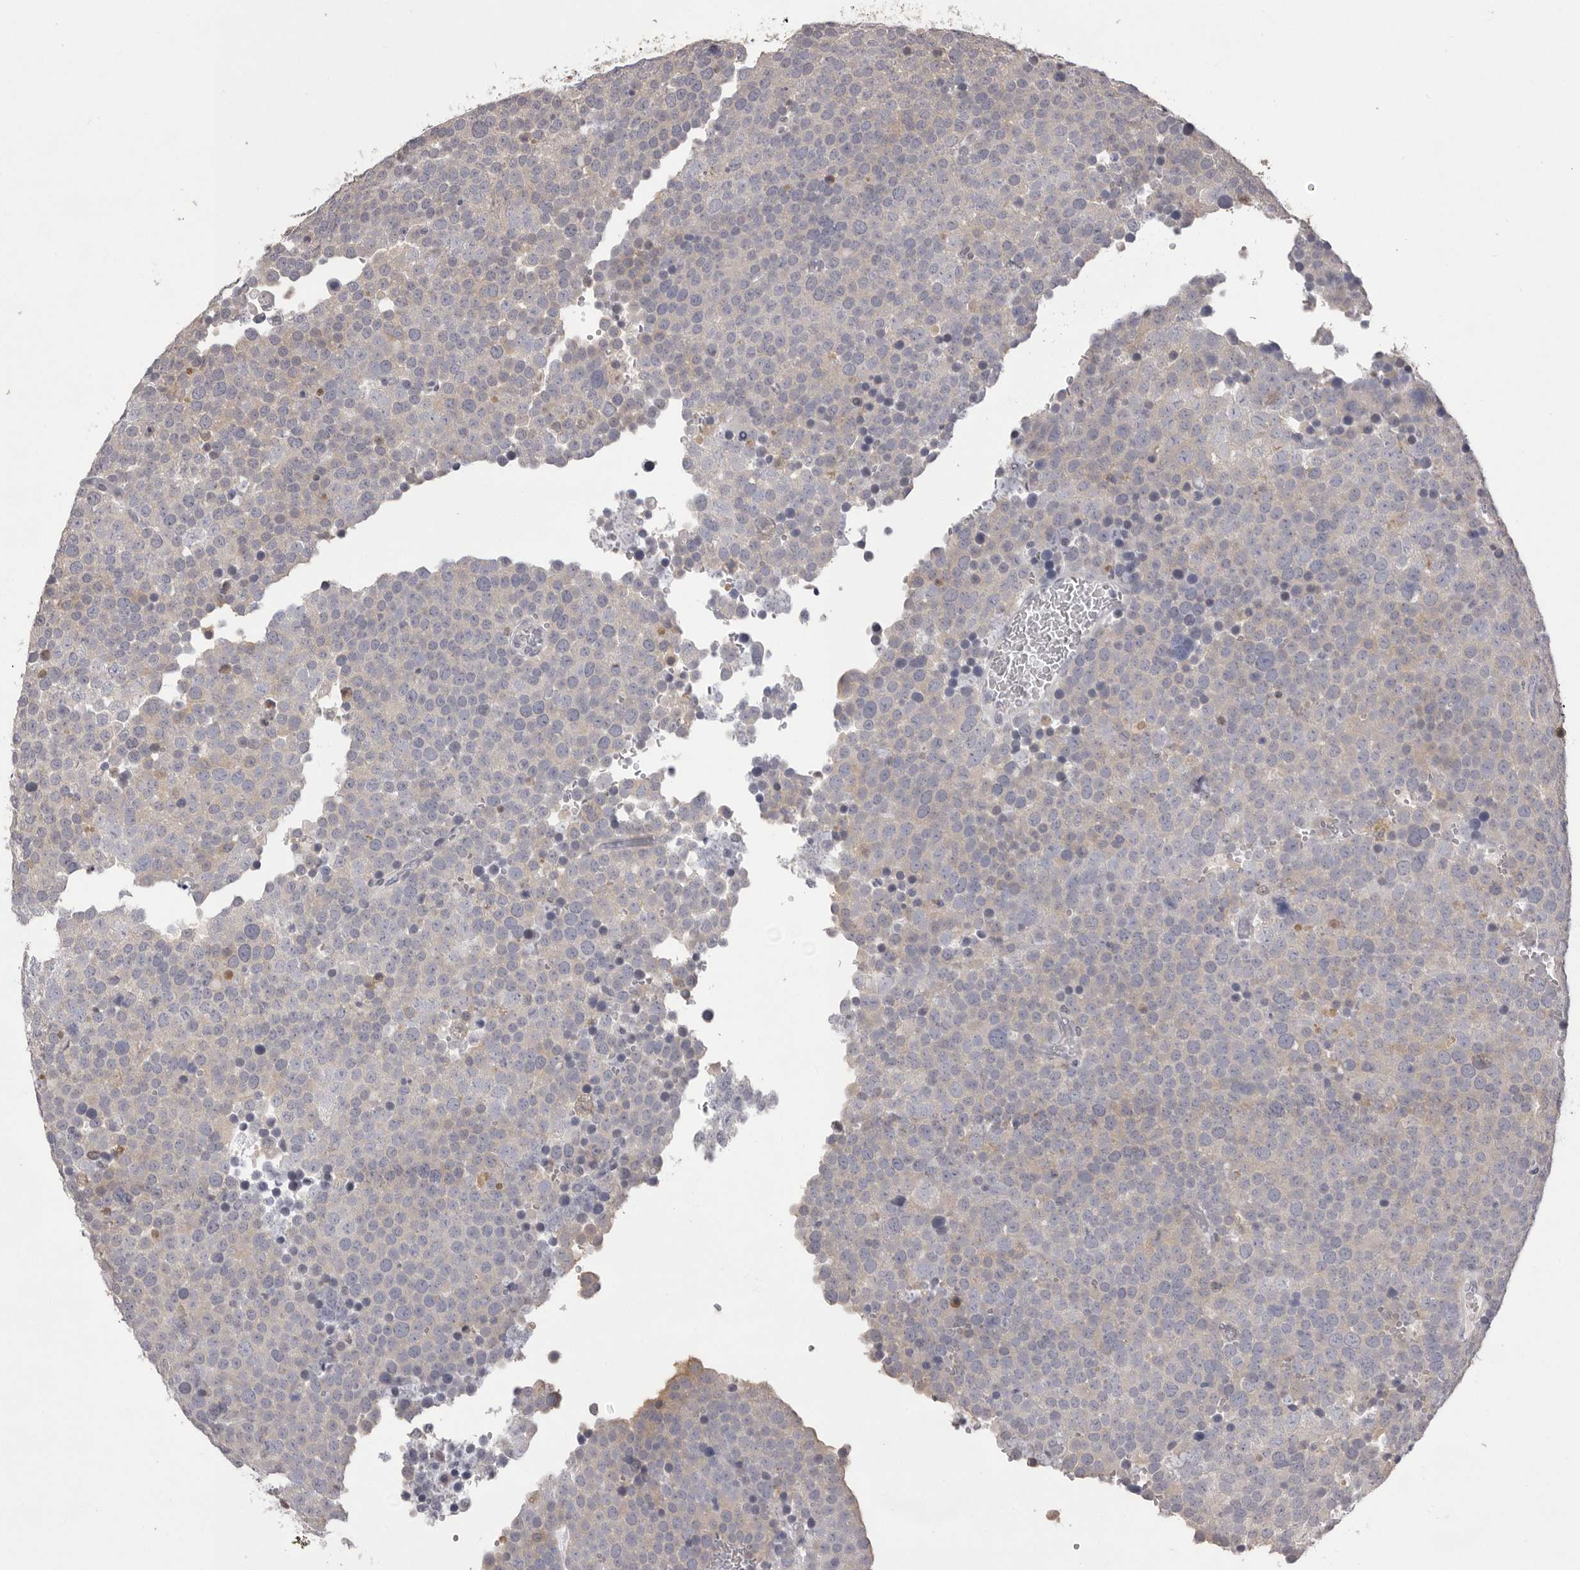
{"staining": {"intensity": "weak", "quantity": "<25%", "location": "cytoplasmic/membranous"}, "tissue": "testis cancer", "cell_type": "Tumor cells", "image_type": "cancer", "snomed": [{"axis": "morphology", "description": "Seminoma, NOS"}, {"axis": "topography", "description": "Testis"}], "caption": "Immunohistochemical staining of testis cancer displays no significant expression in tumor cells. Brightfield microscopy of IHC stained with DAB (3,3'-diaminobenzidine) (brown) and hematoxylin (blue), captured at high magnification.", "gene": "MDH1", "patient": {"sex": "male", "age": 71}}